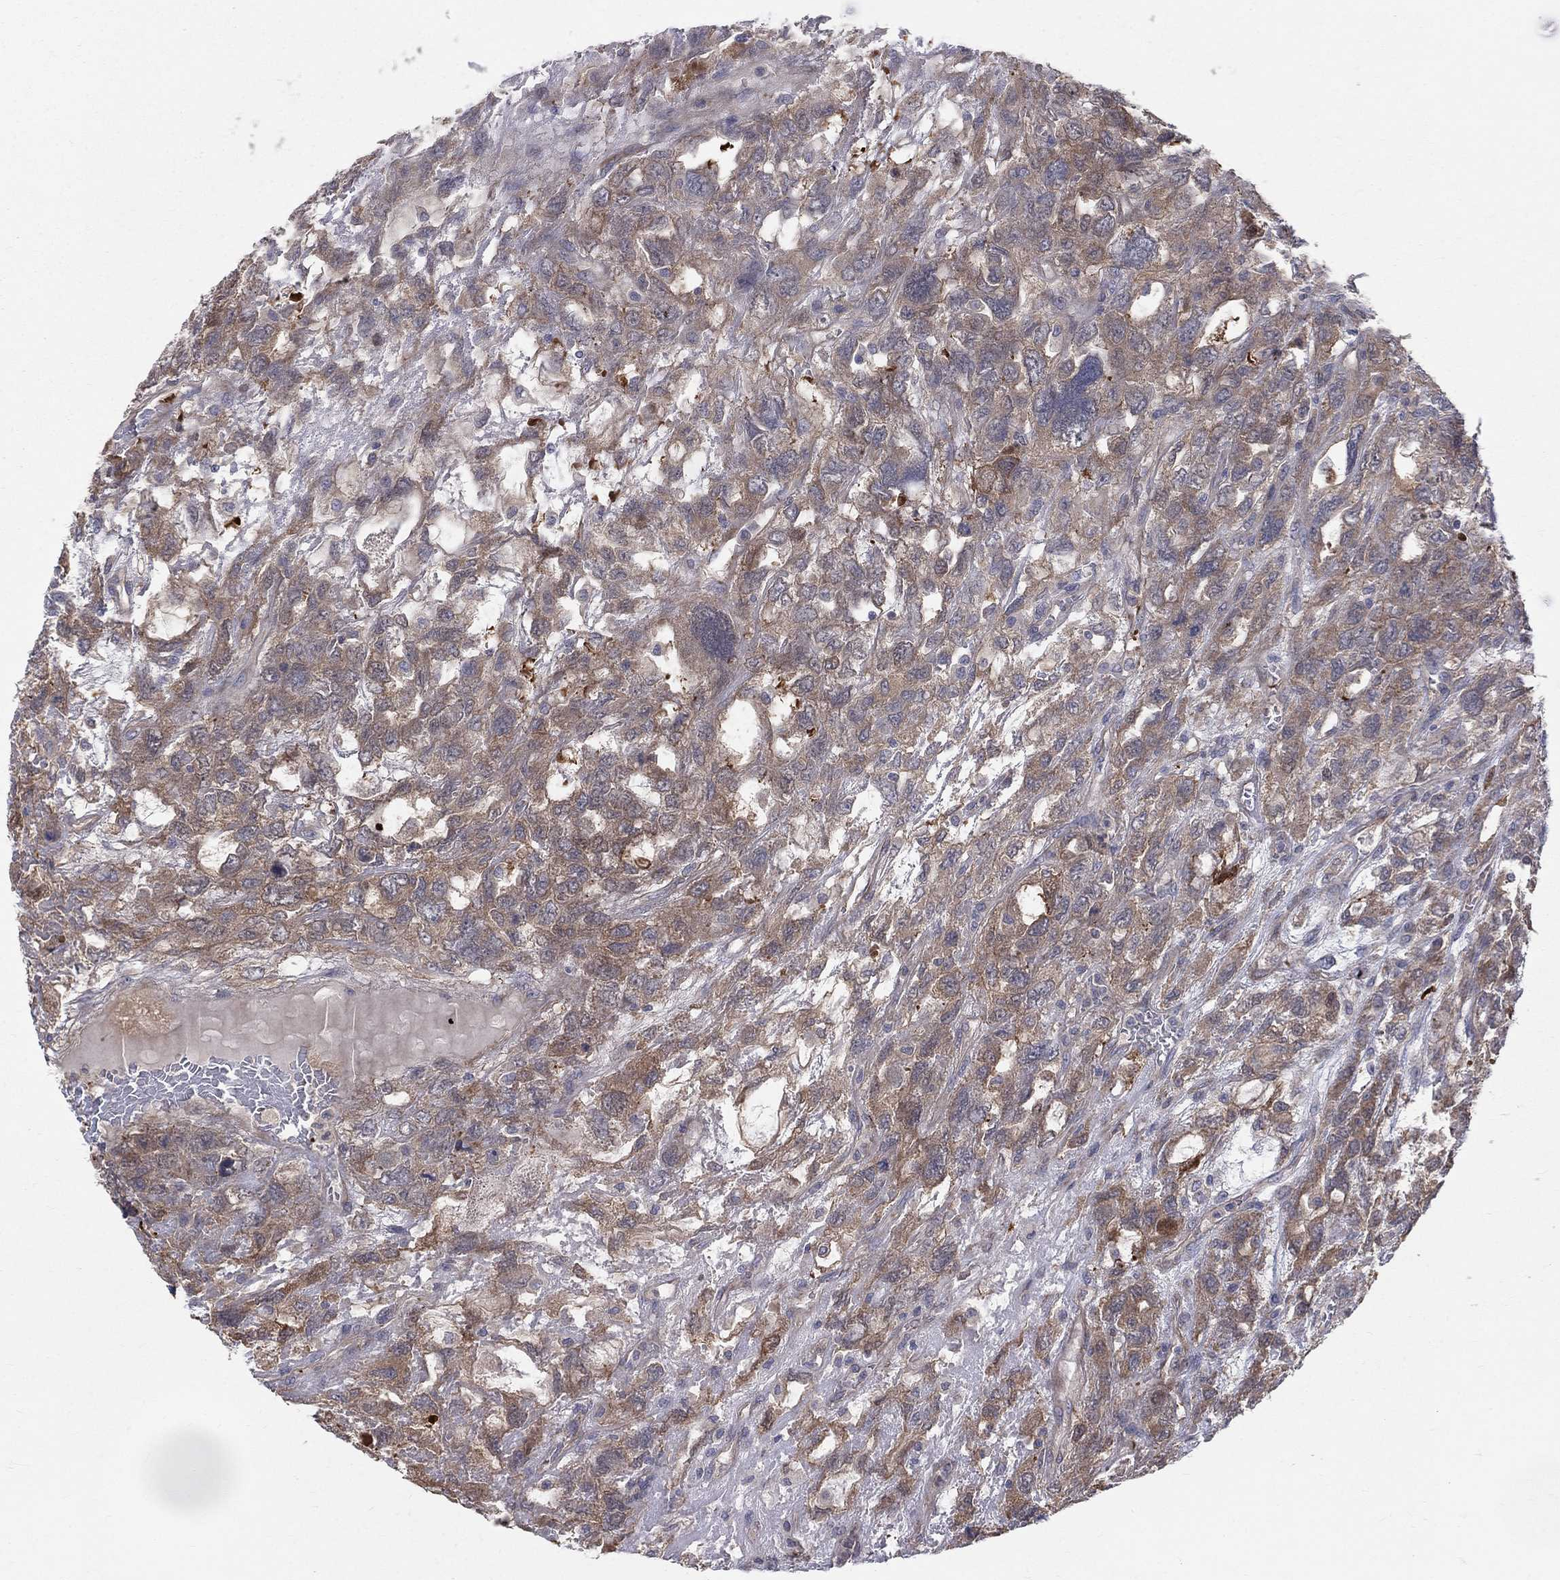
{"staining": {"intensity": "moderate", "quantity": ">75%", "location": "cytoplasmic/membranous"}, "tissue": "testis cancer", "cell_type": "Tumor cells", "image_type": "cancer", "snomed": [{"axis": "morphology", "description": "Seminoma, NOS"}, {"axis": "topography", "description": "Testis"}], "caption": "Testis cancer was stained to show a protein in brown. There is medium levels of moderate cytoplasmic/membranous staining in approximately >75% of tumor cells.", "gene": "POMZP3", "patient": {"sex": "male", "age": 52}}